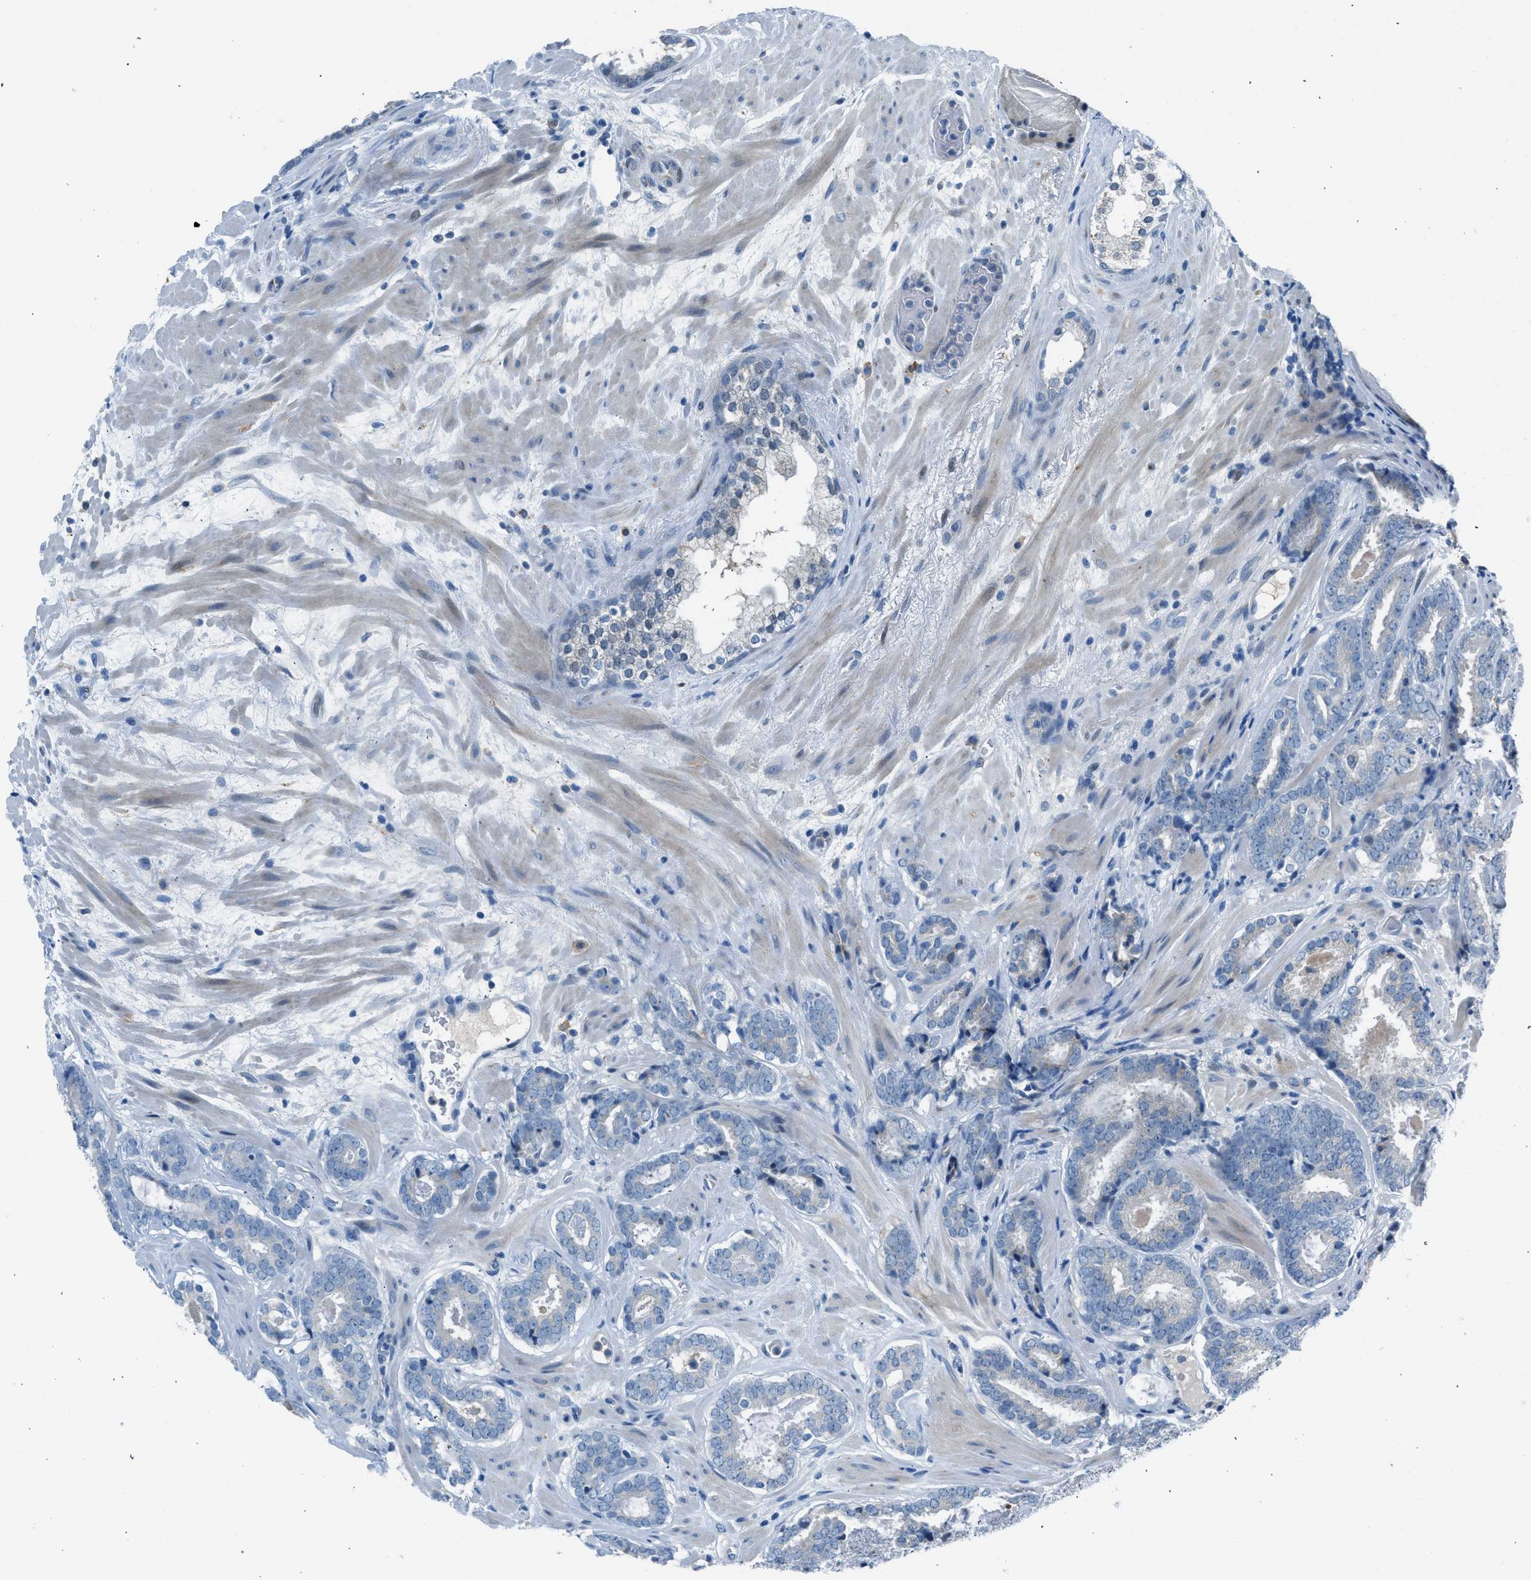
{"staining": {"intensity": "negative", "quantity": "none", "location": "none"}, "tissue": "prostate cancer", "cell_type": "Tumor cells", "image_type": "cancer", "snomed": [{"axis": "morphology", "description": "Adenocarcinoma, Low grade"}, {"axis": "topography", "description": "Prostate"}], "caption": "Micrograph shows no protein positivity in tumor cells of prostate cancer tissue.", "gene": "RNF41", "patient": {"sex": "male", "age": 69}}